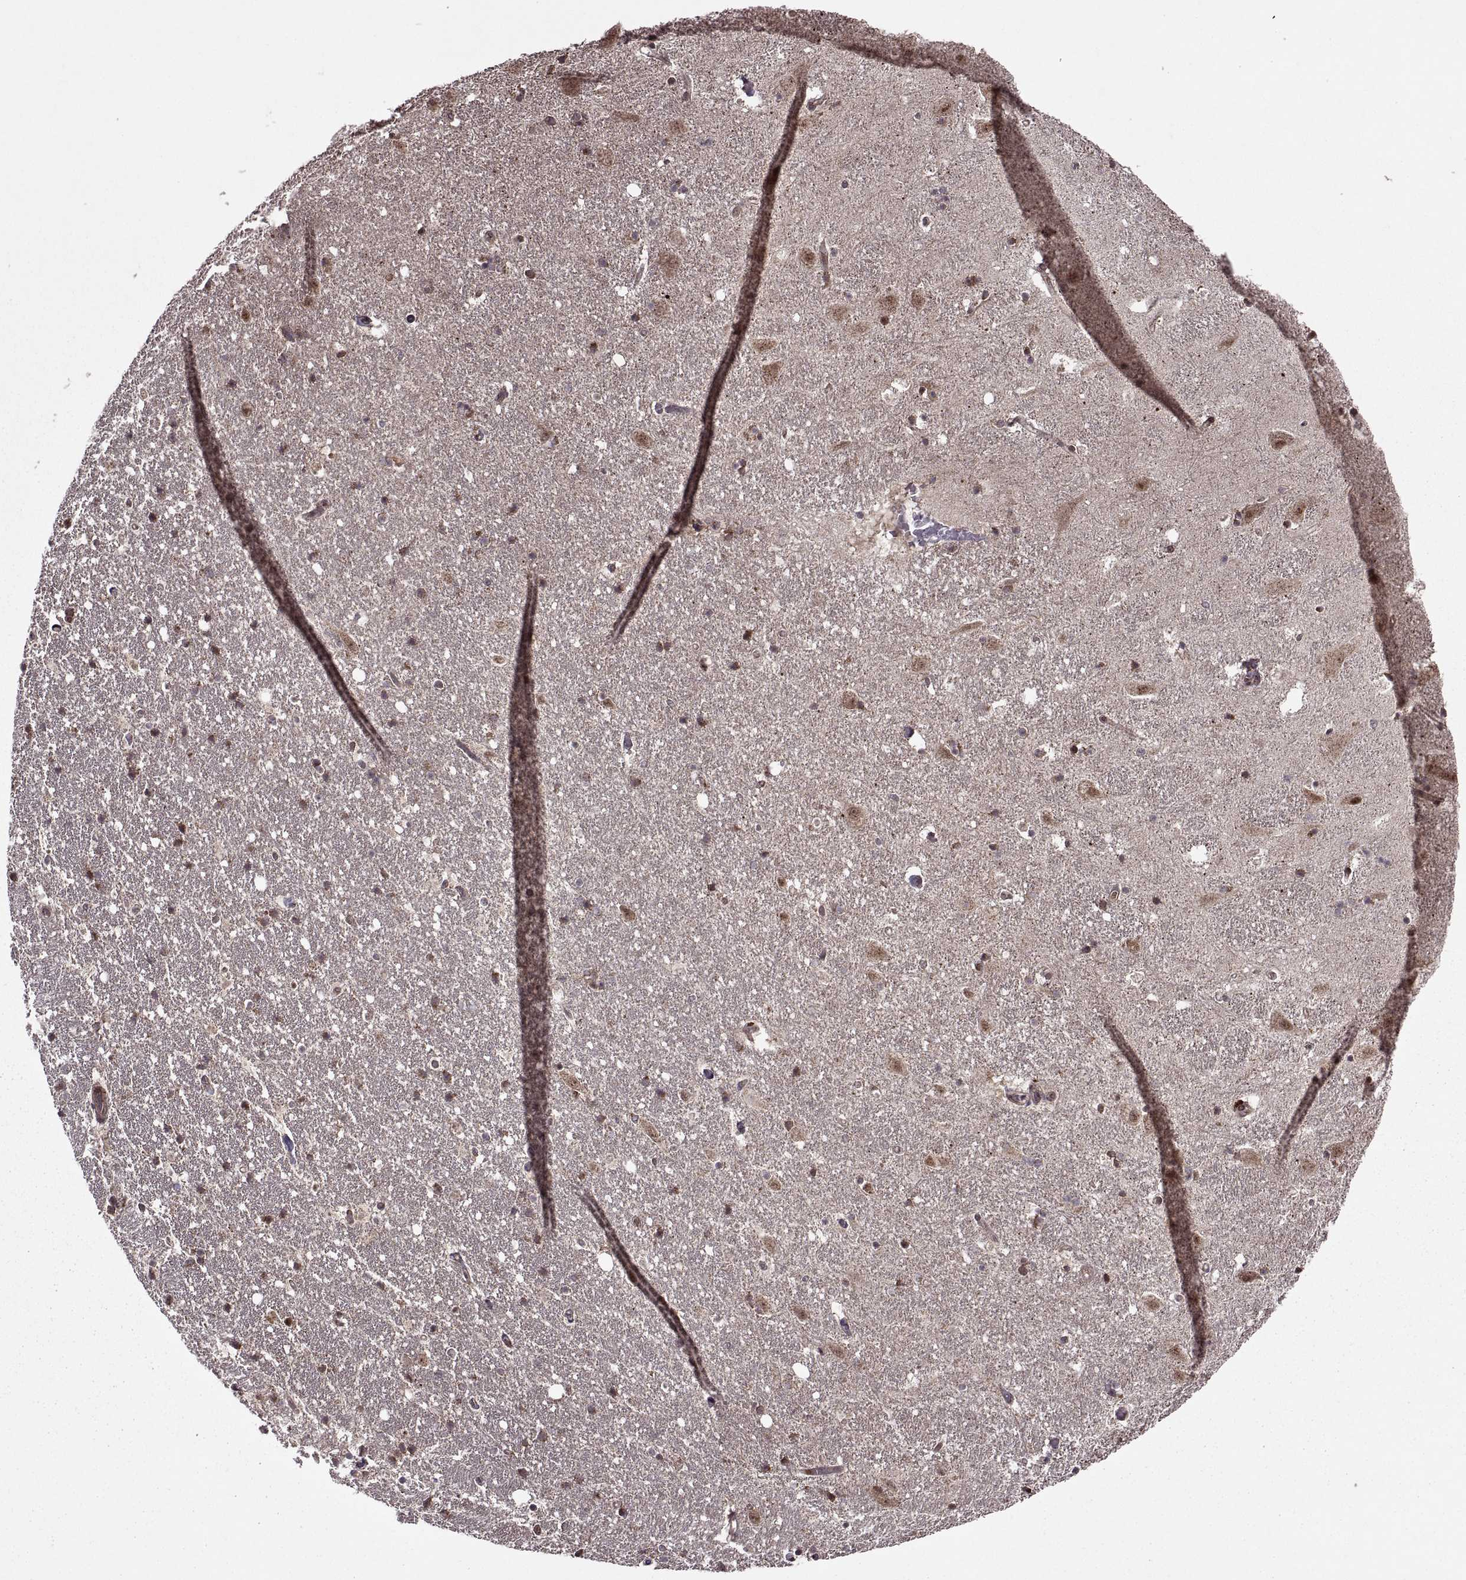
{"staining": {"intensity": "weak", "quantity": ">75%", "location": "cytoplasmic/membranous"}, "tissue": "hippocampus", "cell_type": "Glial cells", "image_type": "normal", "snomed": [{"axis": "morphology", "description": "Normal tissue, NOS"}, {"axis": "topography", "description": "Hippocampus"}], "caption": "Glial cells reveal low levels of weak cytoplasmic/membranous positivity in about >75% of cells in unremarkable human hippocampus.", "gene": "PTOV1", "patient": {"sex": "male", "age": 49}}